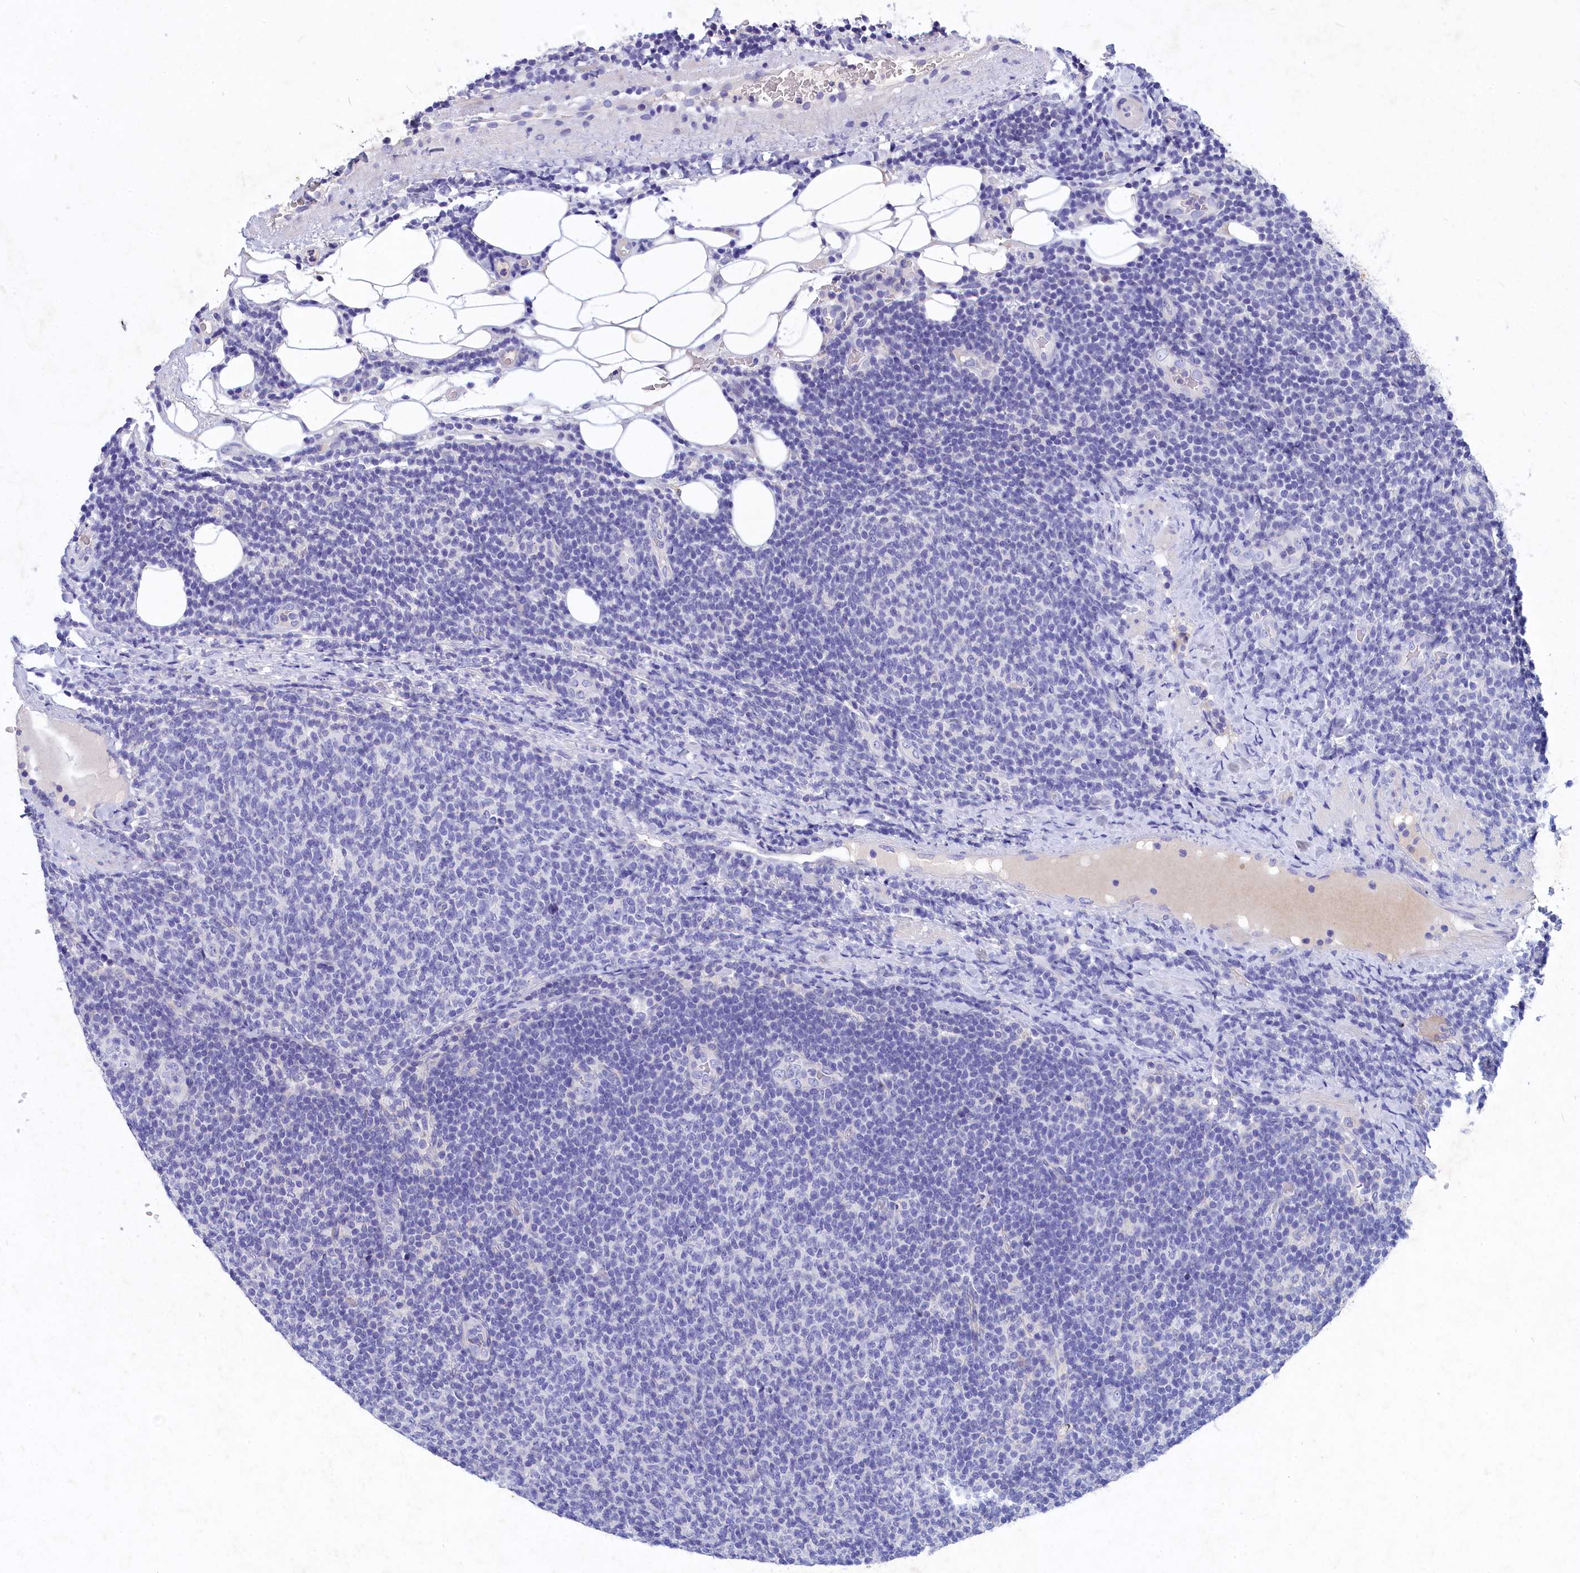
{"staining": {"intensity": "negative", "quantity": "none", "location": "none"}, "tissue": "lymphoma", "cell_type": "Tumor cells", "image_type": "cancer", "snomed": [{"axis": "morphology", "description": "Malignant lymphoma, non-Hodgkin's type, Low grade"}, {"axis": "topography", "description": "Lymph node"}], "caption": "DAB immunohistochemical staining of human lymphoma exhibits no significant positivity in tumor cells.", "gene": "DEFB119", "patient": {"sex": "male", "age": 66}}